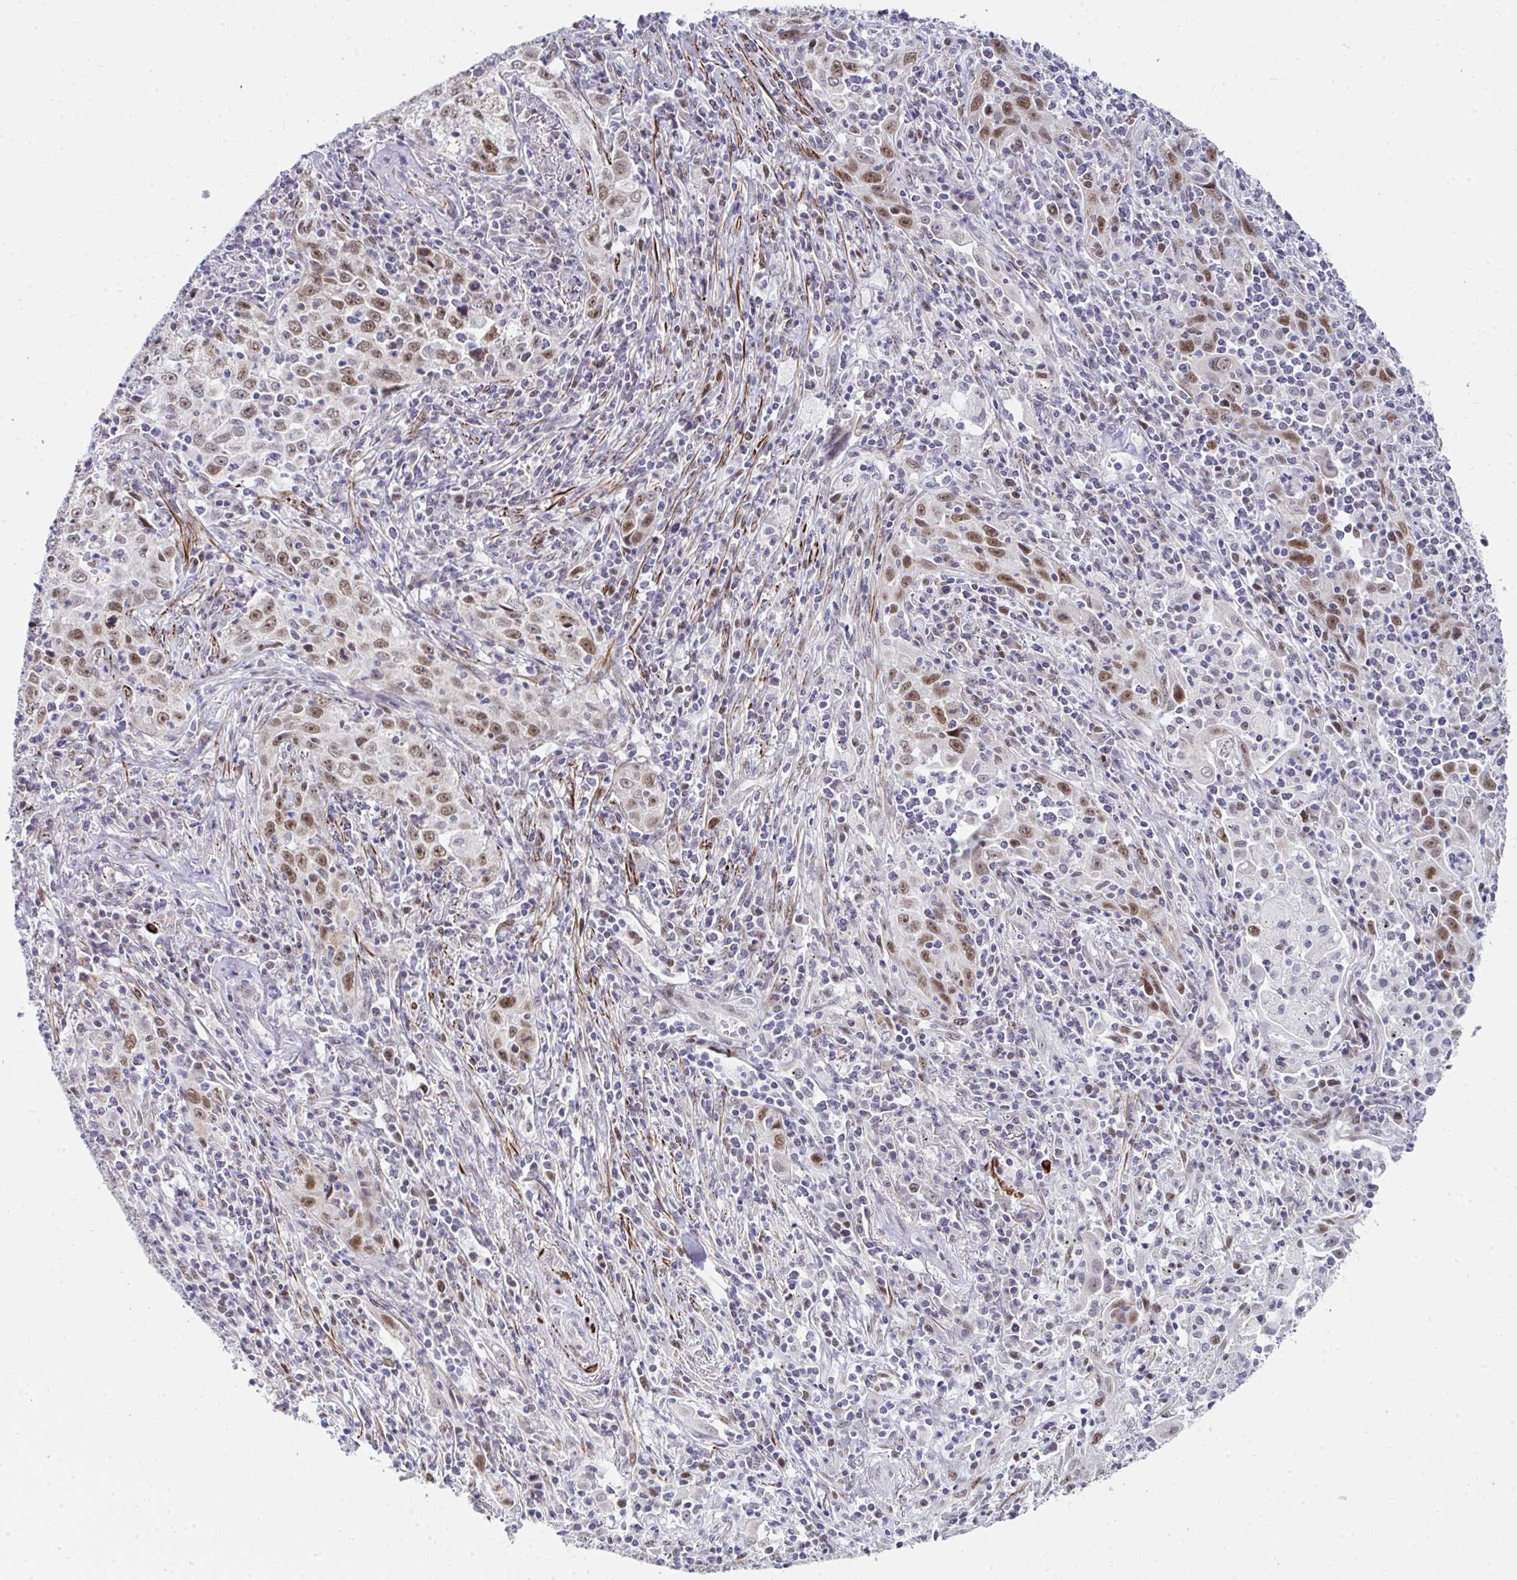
{"staining": {"intensity": "moderate", "quantity": "<25%", "location": "nuclear"}, "tissue": "lung cancer", "cell_type": "Tumor cells", "image_type": "cancer", "snomed": [{"axis": "morphology", "description": "Squamous cell carcinoma, NOS"}, {"axis": "topography", "description": "Lung"}], "caption": "Tumor cells display low levels of moderate nuclear positivity in approximately <25% of cells in human squamous cell carcinoma (lung).", "gene": "GINS2", "patient": {"sex": "male", "age": 71}}